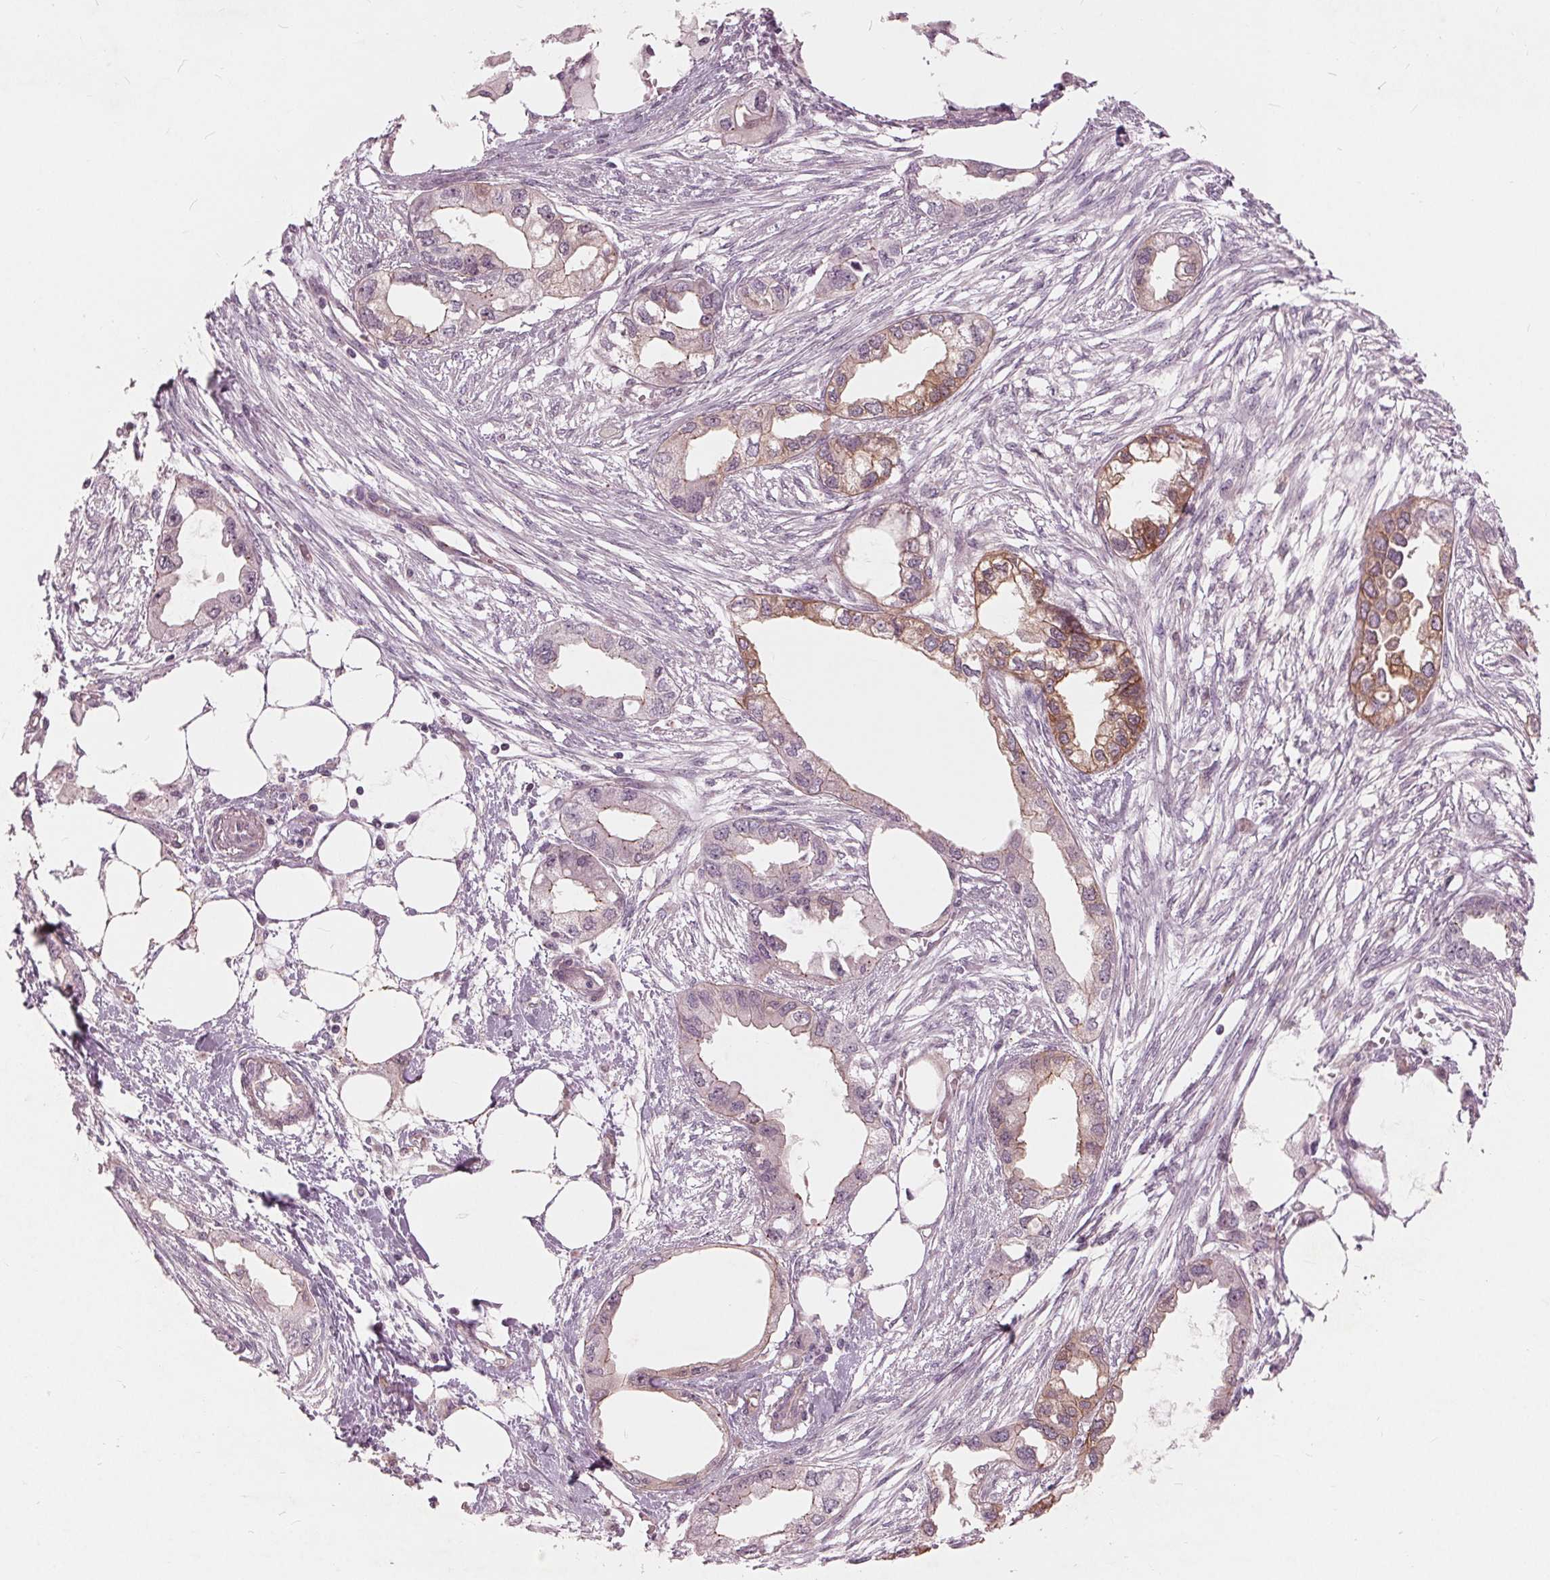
{"staining": {"intensity": "moderate", "quantity": "25%-75%", "location": "cytoplasmic/membranous"}, "tissue": "endometrial cancer", "cell_type": "Tumor cells", "image_type": "cancer", "snomed": [{"axis": "morphology", "description": "Adenocarcinoma, NOS"}, {"axis": "morphology", "description": "Adenocarcinoma, metastatic, NOS"}, {"axis": "topography", "description": "Adipose tissue"}, {"axis": "topography", "description": "Endometrium"}], "caption": "This image reveals immunohistochemistry staining of human endometrial cancer, with medium moderate cytoplasmic/membranous staining in approximately 25%-75% of tumor cells.", "gene": "TXNIP", "patient": {"sex": "female", "age": 67}}